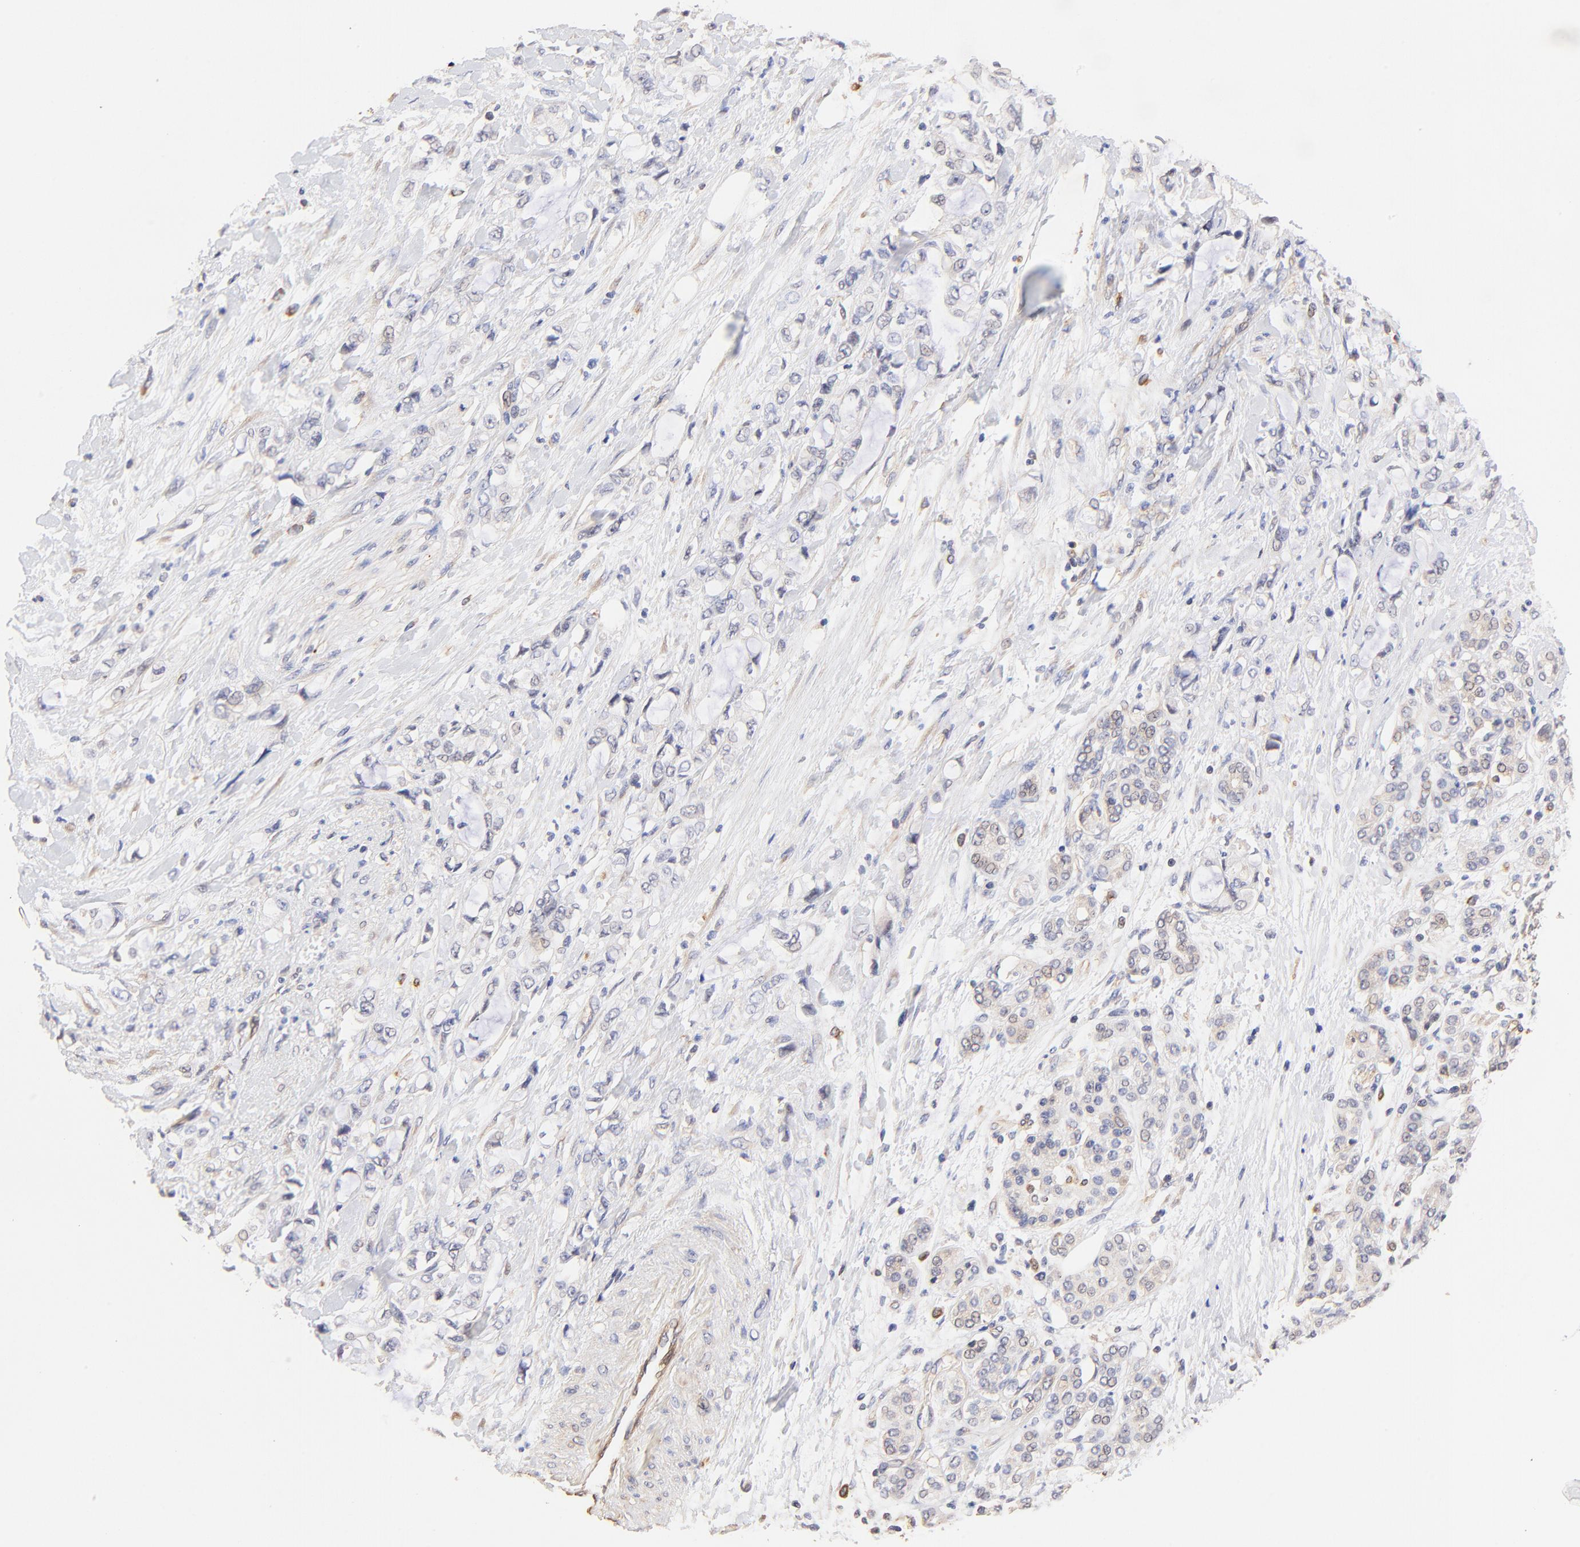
{"staining": {"intensity": "weak", "quantity": ">75%", "location": "cytoplasmic/membranous,nuclear"}, "tissue": "pancreatic cancer", "cell_type": "Tumor cells", "image_type": "cancer", "snomed": [{"axis": "morphology", "description": "Adenocarcinoma, NOS"}, {"axis": "topography", "description": "Pancreas"}], "caption": "Immunohistochemical staining of pancreatic adenocarcinoma displays weak cytoplasmic/membranous and nuclear protein positivity in approximately >75% of tumor cells.", "gene": "TNFAIP3", "patient": {"sex": "female", "age": 70}}